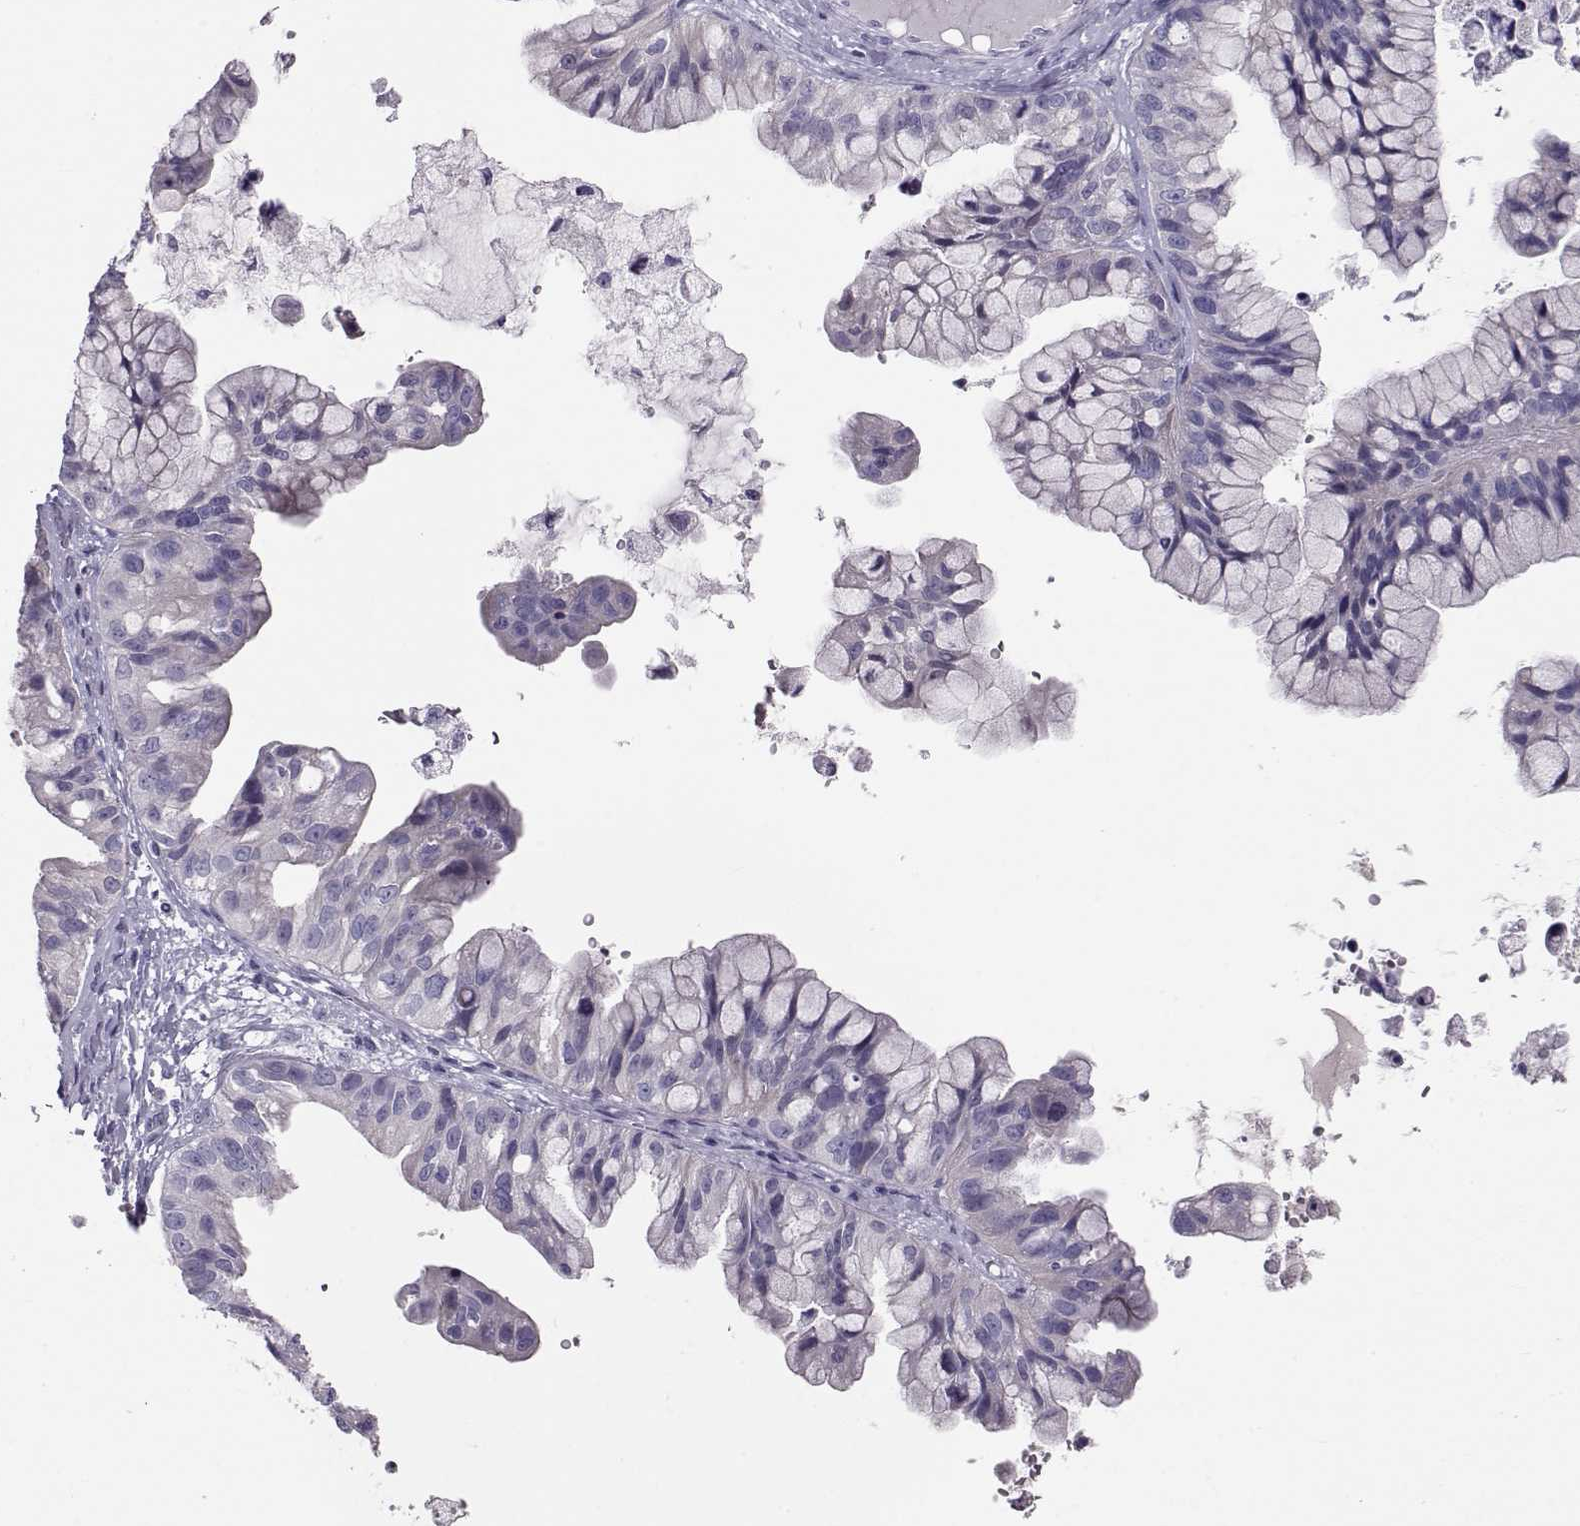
{"staining": {"intensity": "negative", "quantity": "none", "location": "none"}, "tissue": "ovarian cancer", "cell_type": "Tumor cells", "image_type": "cancer", "snomed": [{"axis": "morphology", "description": "Cystadenocarcinoma, mucinous, NOS"}, {"axis": "topography", "description": "Ovary"}], "caption": "Histopathology image shows no protein expression in tumor cells of mucinous cystadenocarcinoma (ovarian) tissue.", "gene": "GPR26", "patient": {"sex": "female", "age": 76}}